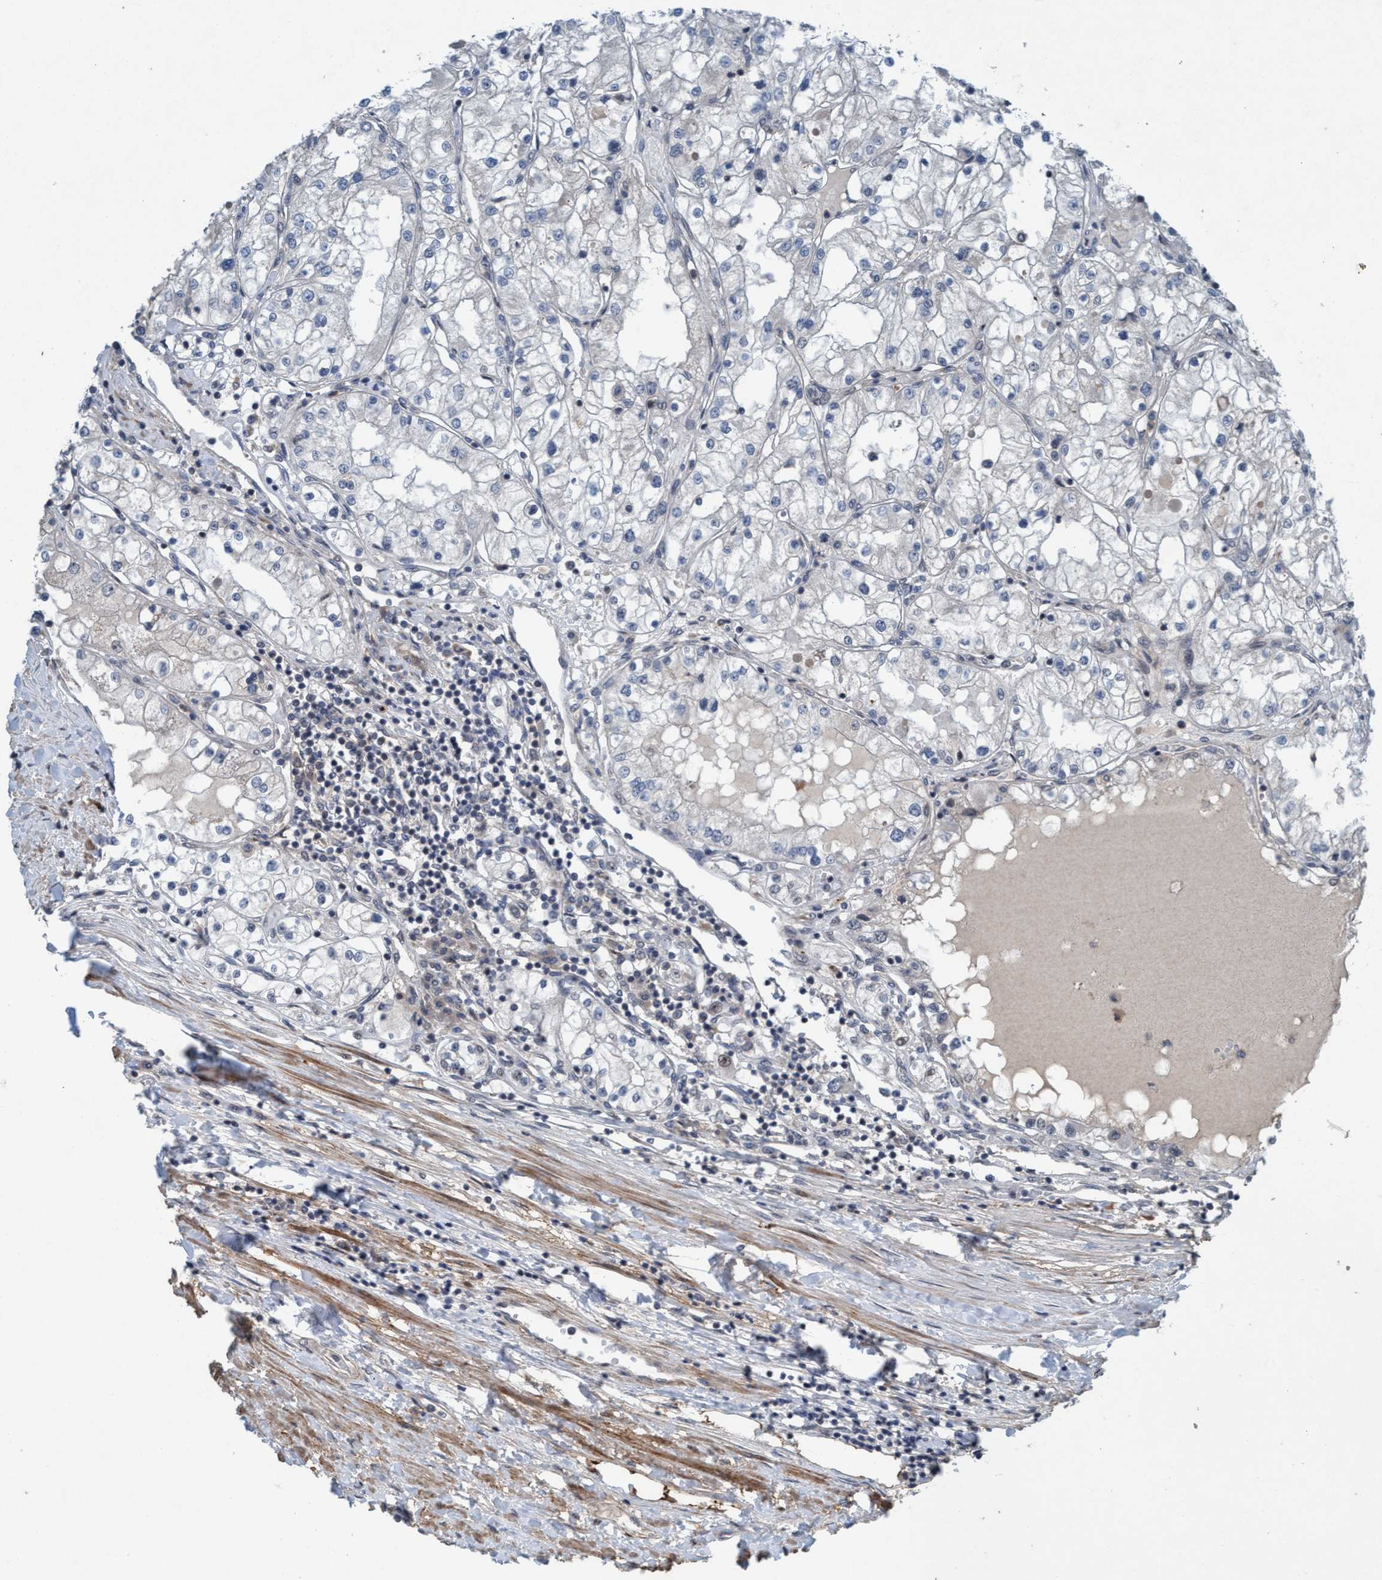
{"staining": {"intensity": "negative", "quantity": "none", "location": "none"}, "tissue": "renal cancer", "cell_type": "Tumor cells", "image_type": "cancer", "snomed": [{"axis": "morphology", "description": "Adenocarcinoma, NOS"}, {"axis": "topography", "description": "Kidney"}], "caption": "Tumor cells show no significant staining in renal adenocarcinoma.", "gene": "NISCH", "patient": {"sex": "male", "age": 68}}